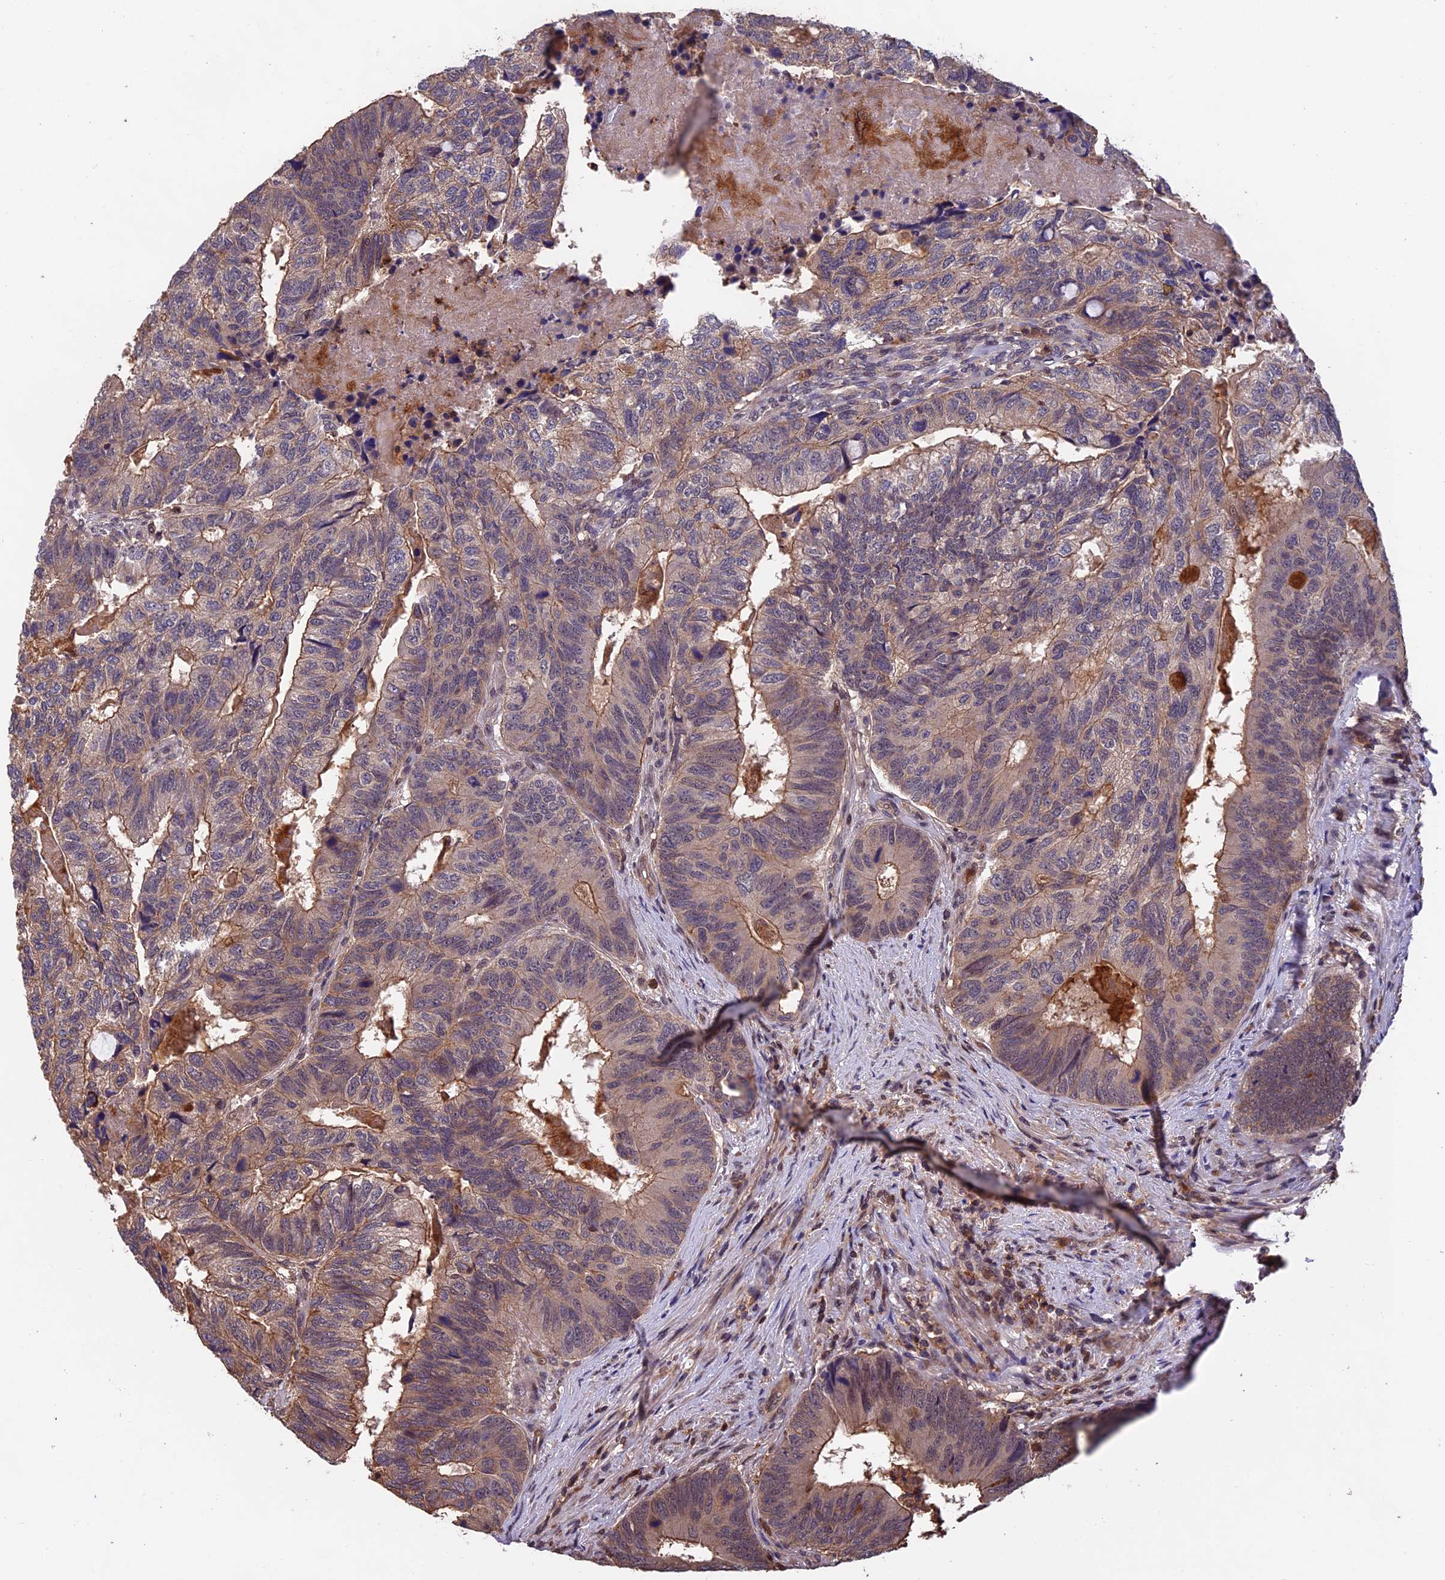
{"staining": {"intensity": "weak", "quantity": ">75%", "location": "cytoplasmic/membranous"}, "tissue": "colorectal cancer", "cell_type": "Tumor cells", "image_type": "cancer", "snomed": [{"axis": "morphology", "description": "Adenocarcinoma, NOS"}, {"axis": "topography", "description": "Colon"}], "caption": "Immunohistochemistry of human colorectal cancer (adenocarcinoma) displays low levels of weak cytoplasmic/membranous positivity in about >75% of tumor cells.", "gene": "PKD2L2", "patient": {"sex": "female", "age": 67}}